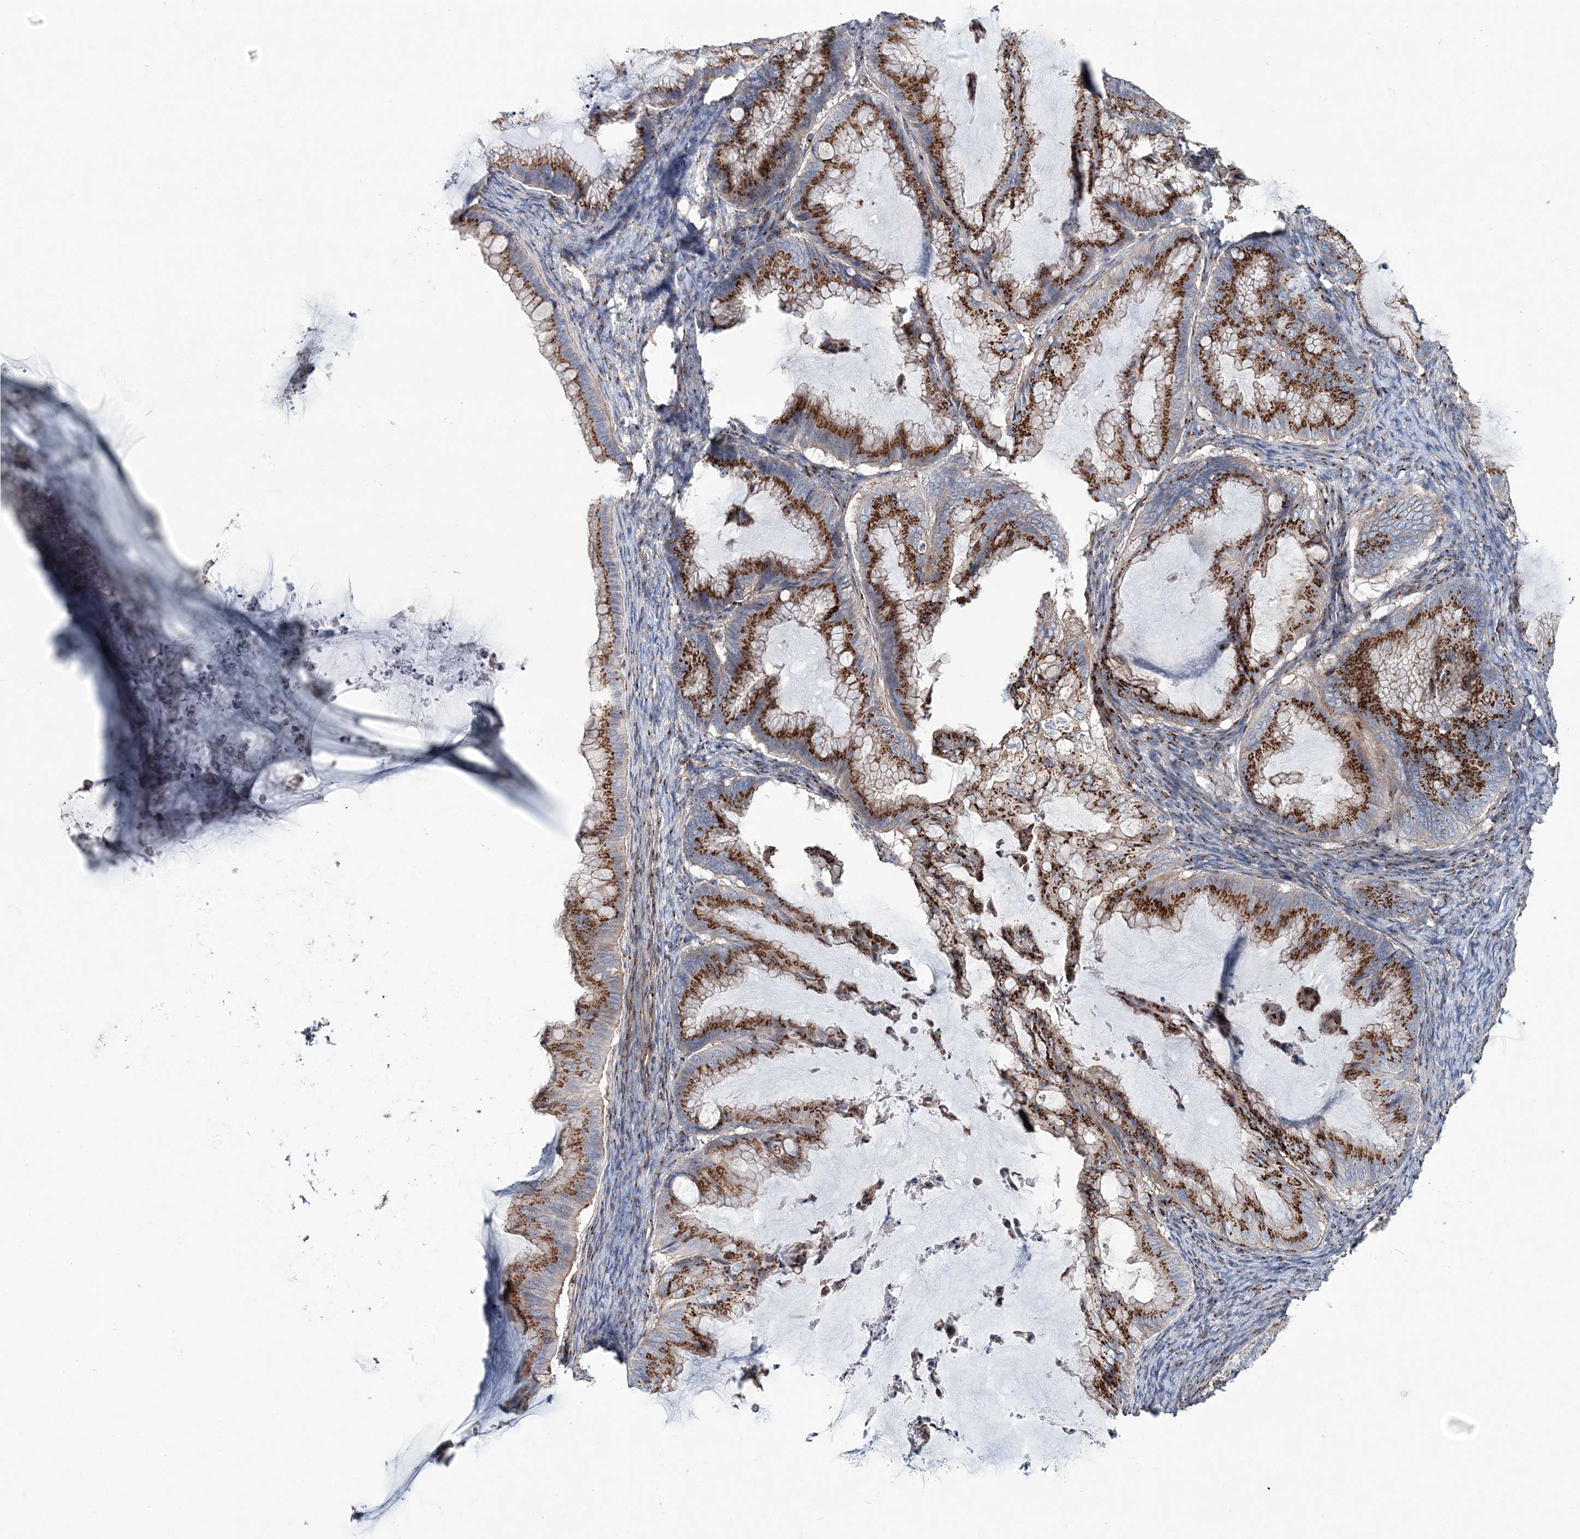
{"staining": {"intensity": "strong", "quantity": ">75%", "location": "cytoplasmic/membranous"}, "tissue": "ovarian cancer", "cell_type": "Tumor cells", "image_type": "cancer", "snomed": [{"axis": "morphology", "description": "Cystadenocarcinoma, mucinous, NOS"}, {"axis": "topography", "description": "Ovary"}], "caption": "Immunohistochemical staining of human ovarian cancer (mucinous cystadenocarcinoma) exhibits strong cytoplasmic/membranous protein expression in about >75% of tumor cells.", "gene": "MAN1A2", "patient": {"sex": "female", "age": 71}}